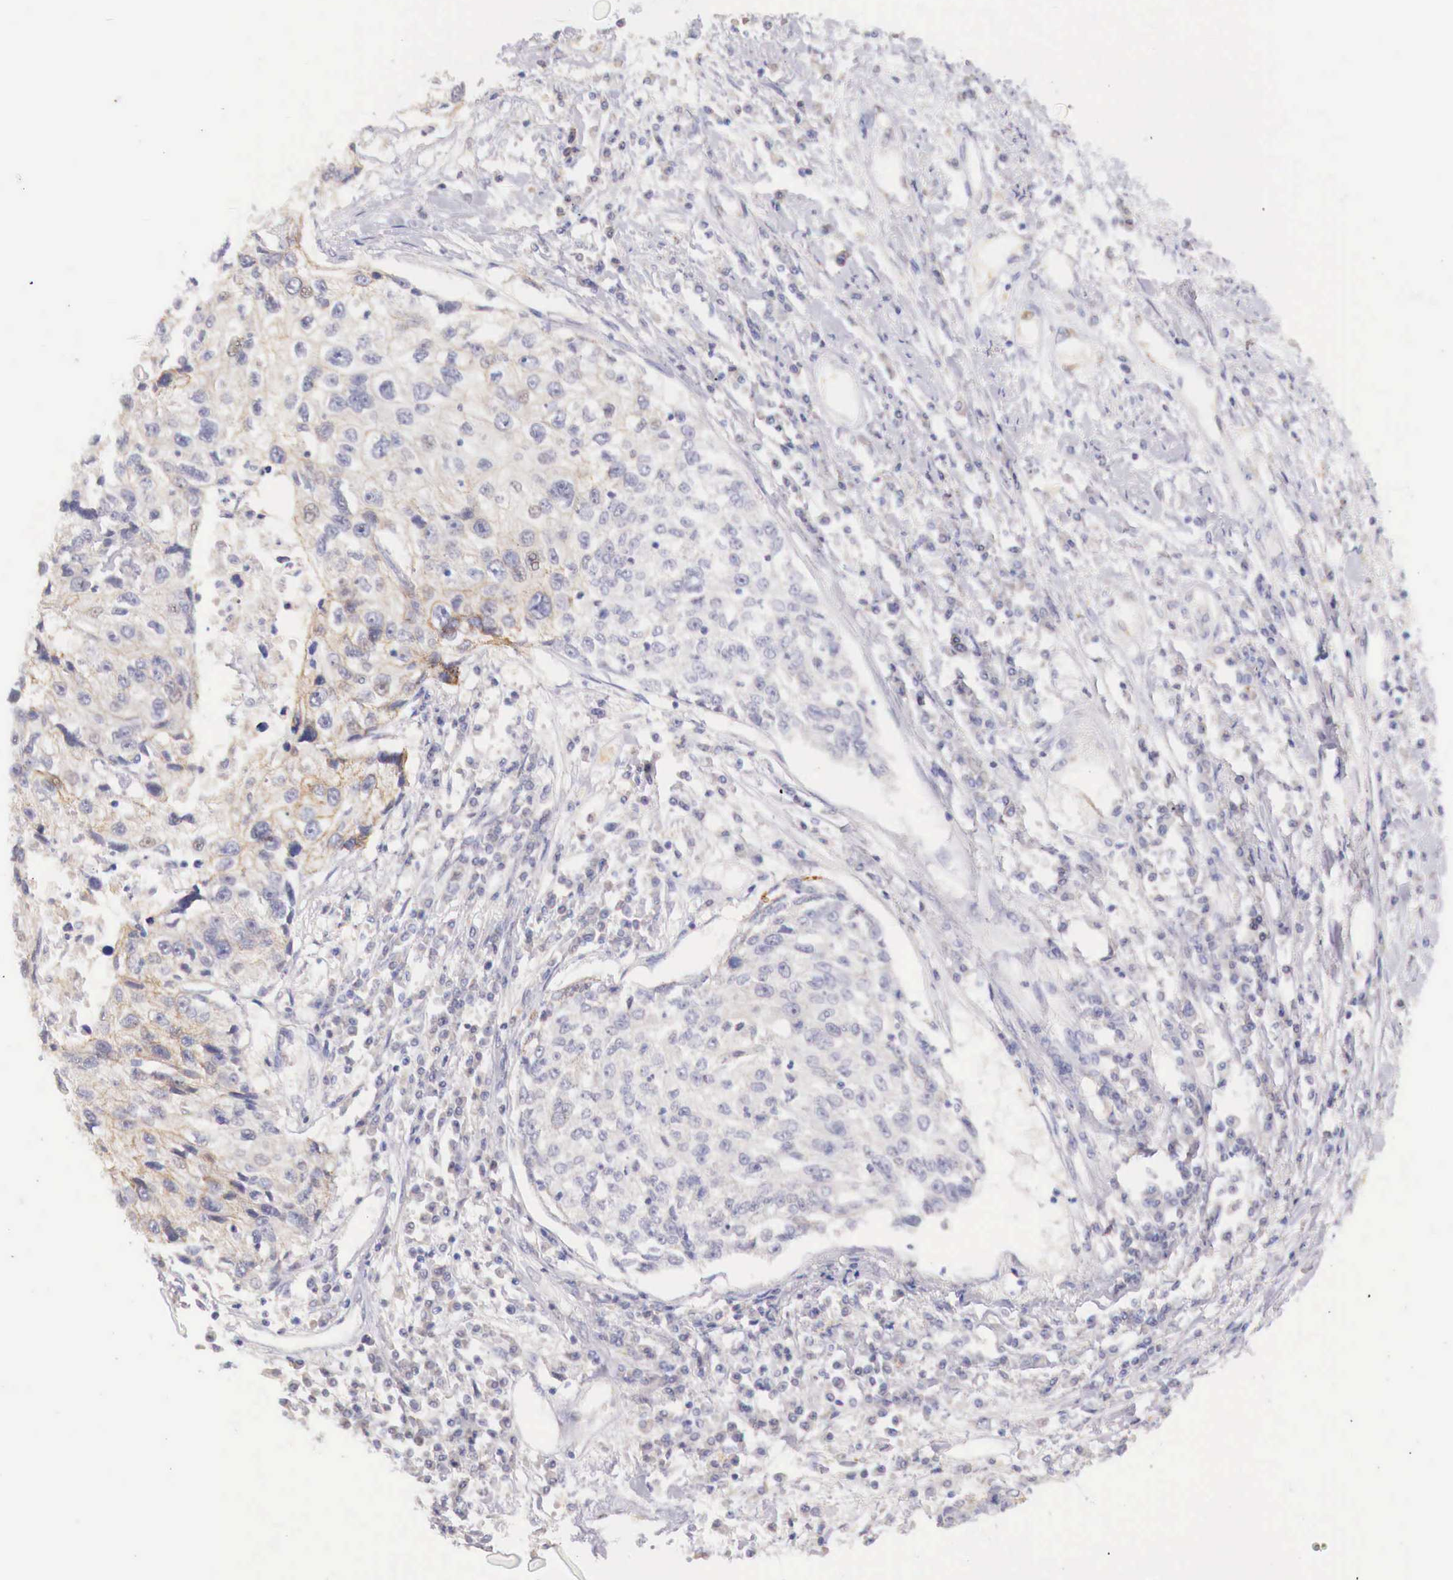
{"staining": {"intensity": "negative", "quantity": "none", "location": "none"}, "tissue": "cervical cancer", "cell_type": "Tumor cells", "image_type": "cancer", "snomed": [{"axis": "morphology", "description": "Squamous cell carcinoma, NOS"}, {"axis": "topography", "description": "Cervix"}], "caption": "Immunohistochemistry image of human cervical cancer stained for a protein (brown), which exhibits no staining in tumor cells.", "gene": "ITIH6", "patient": {"sex": "female", "age": 57}}